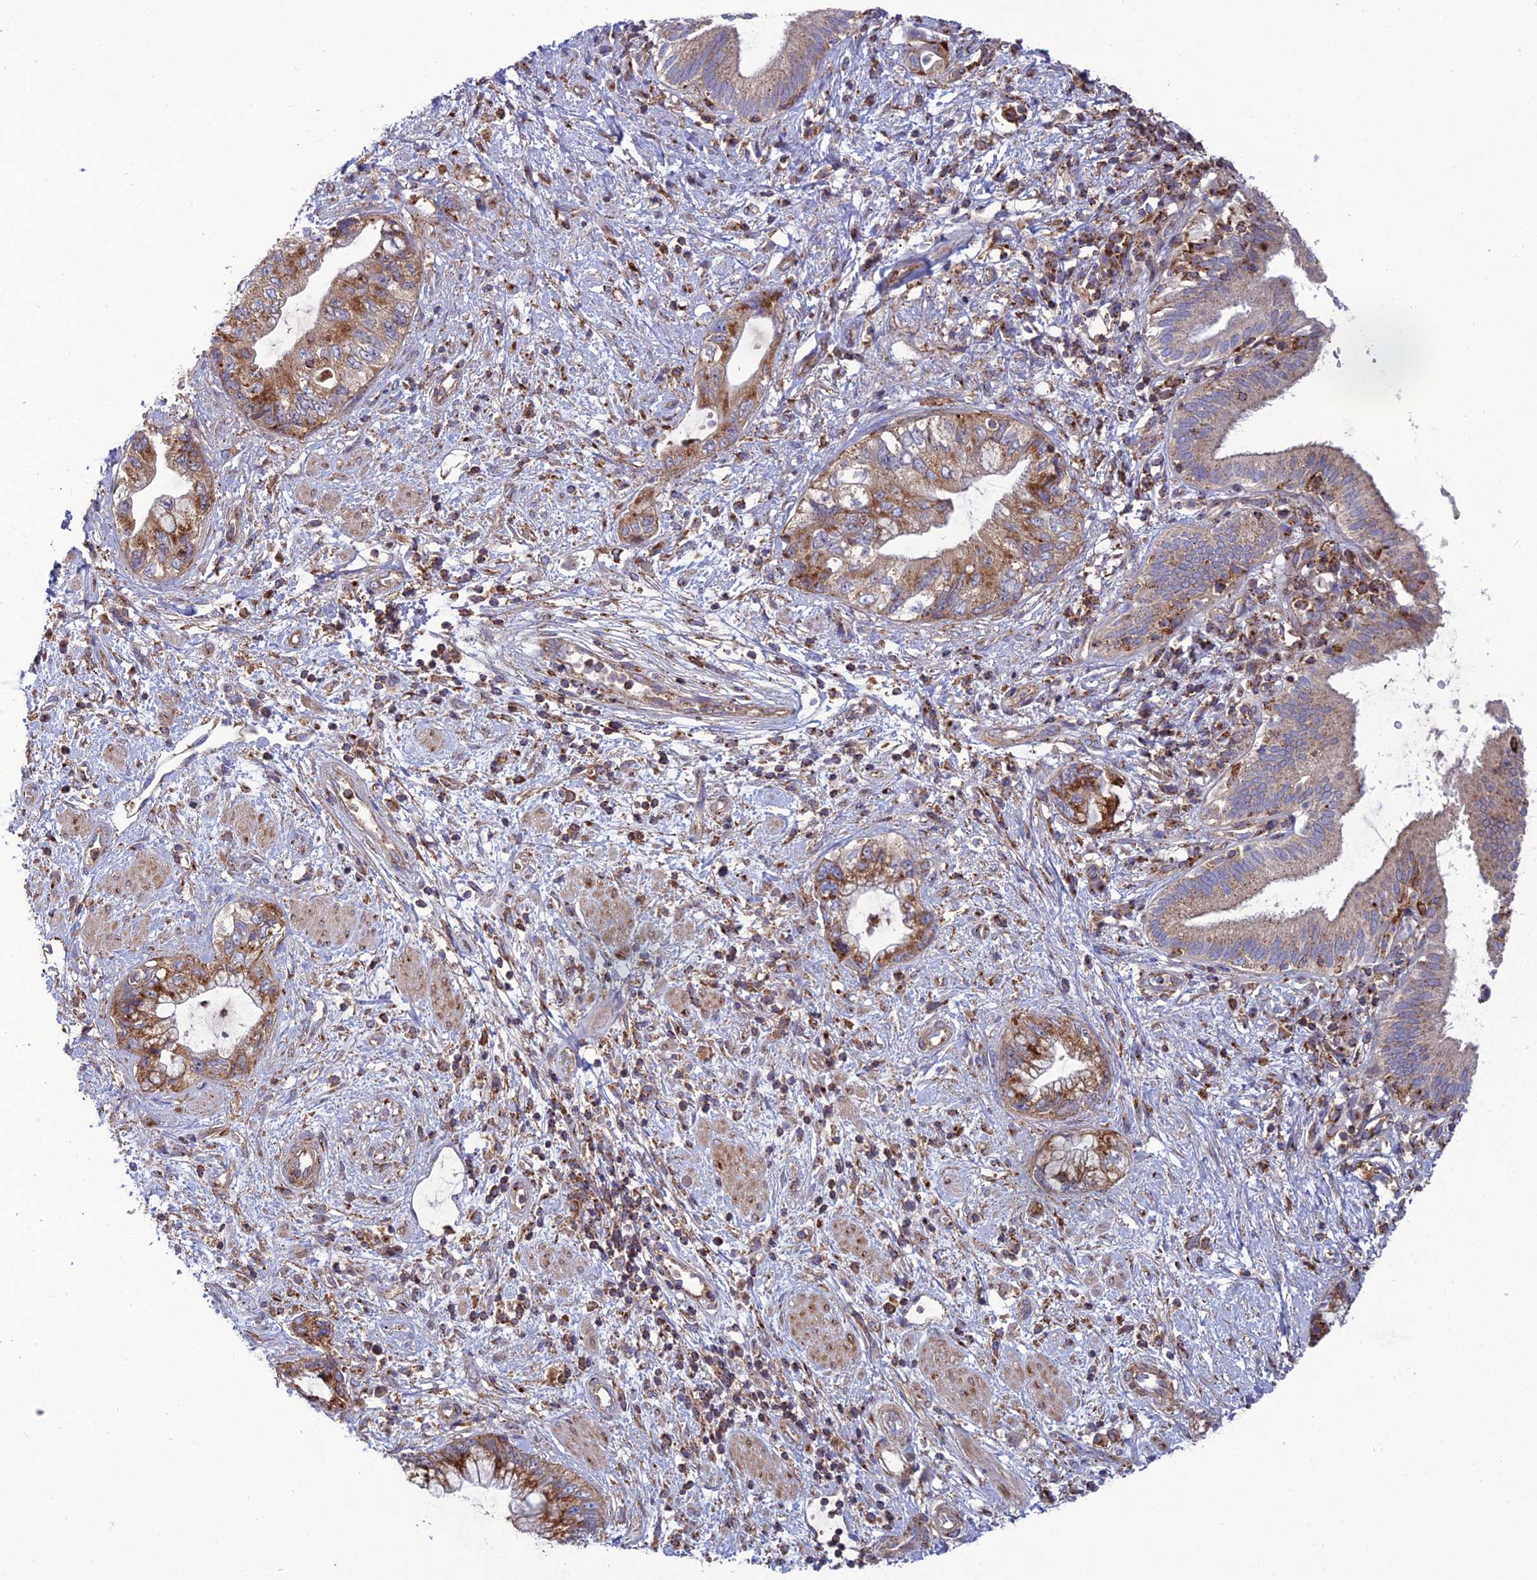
{"staining": {"intensity": "moderate", "quantity": ">75%", "location": "cytoplasmic/membranous"}, "tissue": "pancreatic cancer", "cell_type": "Tumor cells", "image_type": "cancer", "snomed": [{"axis": "morphology", "description": "Adenocarcinoma, NOS"}, {"axis": "topography", "description": "Pancreas"}], "caption": "Pancreatic adenocarcinoma stained for a protein exhibits moderate cytoplasmic/membranous positivity in tumor cells.", "gene": "LNPEP", "patient": {"sex": "female", "age": 73}}